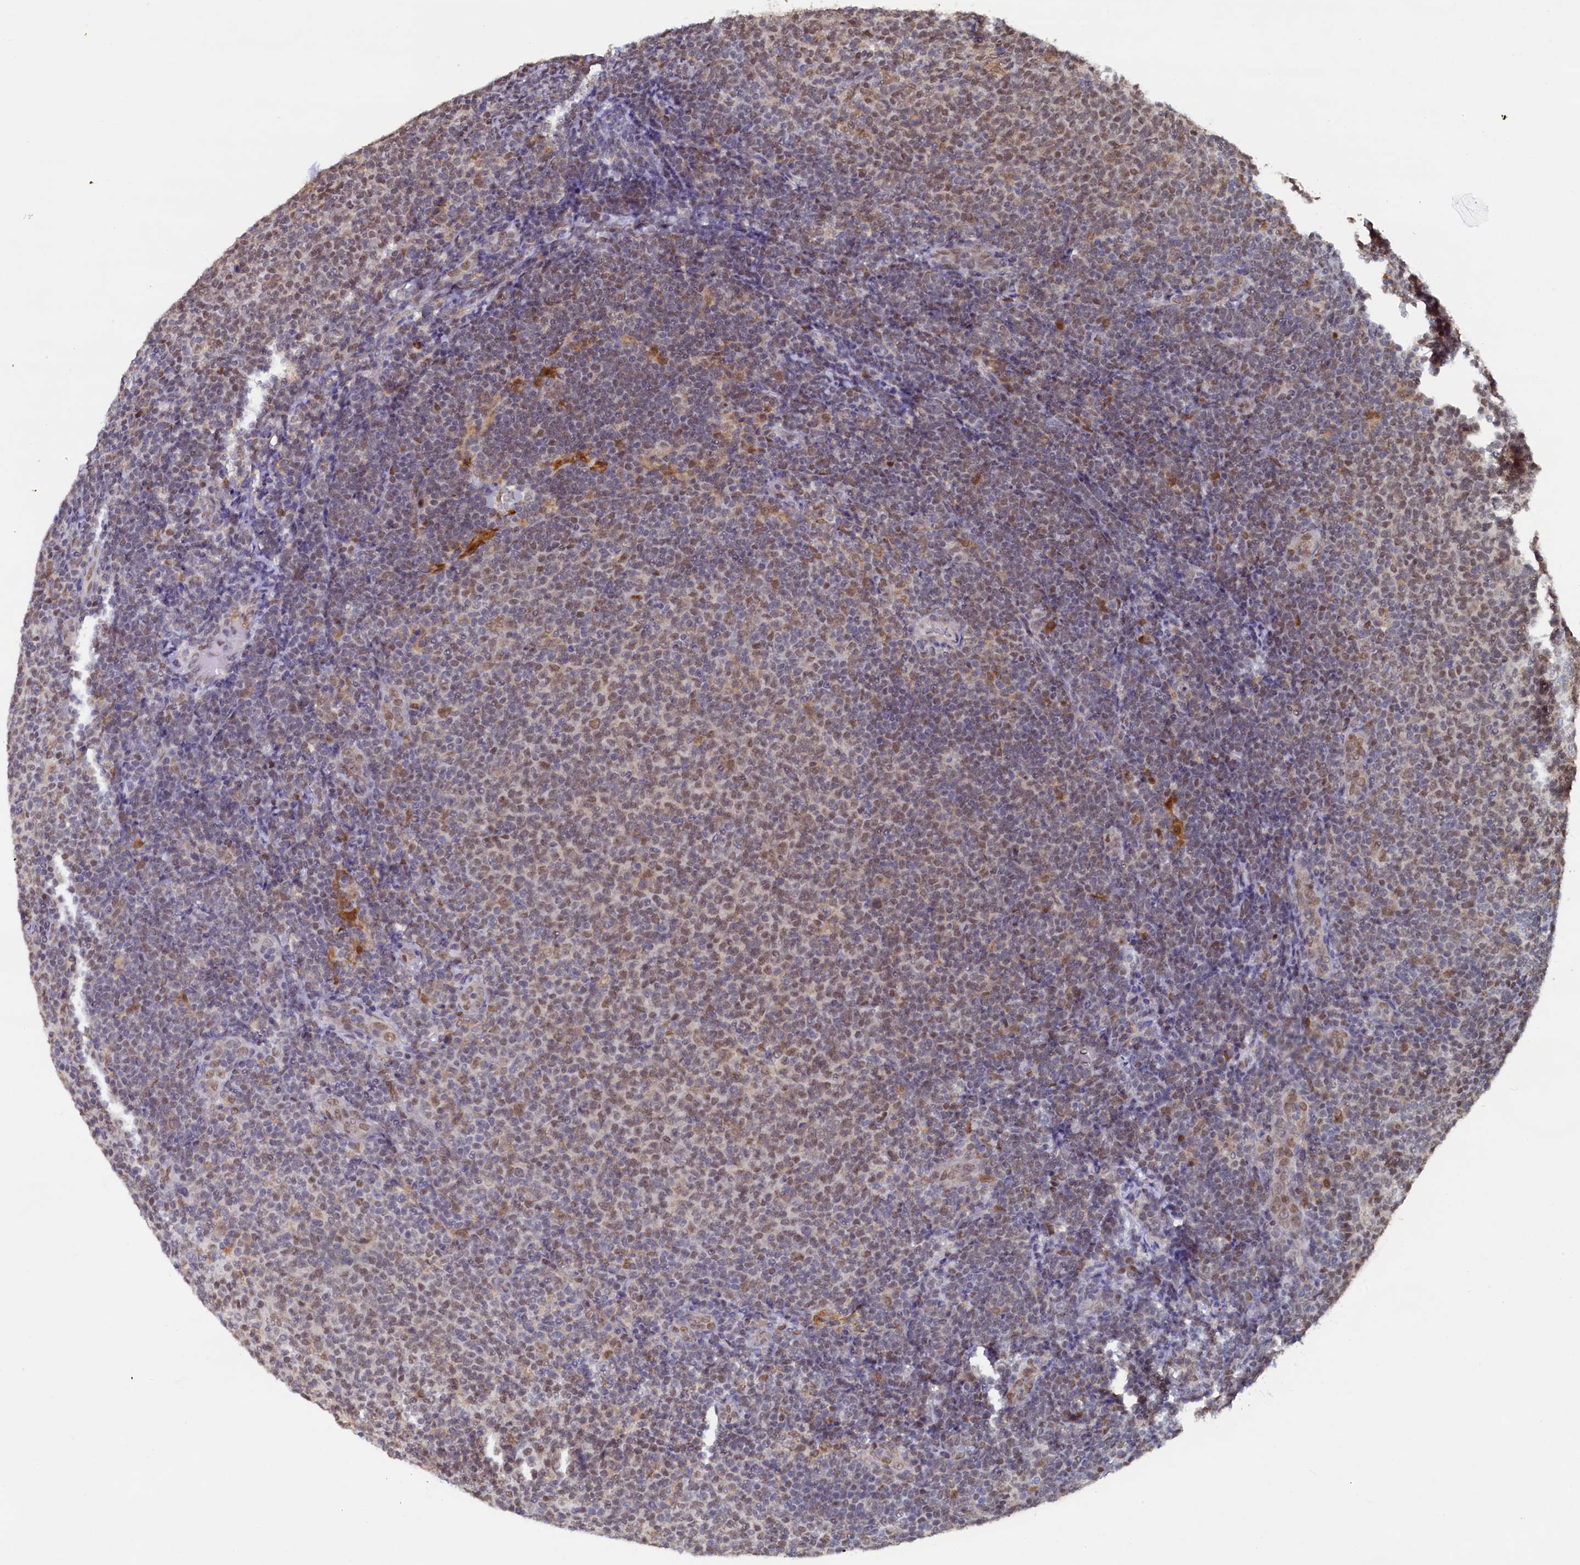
{"staining": {"intensity": "weak", "quantity": "25%-75%", "location": "nuclear"}, "tissue": "lymphoma", "cell_type": "Tumor cells", "image_type": "cancer", "snomed": [{"axis": "morphology", "description": "Malignant lymphoma, non-Hodgkin's type, Low grade"}, {"axis": "topography", "description": "Lymph node"}], "caption": "Immunohistochemistry of human lymphoma demonstrates low levels of weak nuclear expression in approximately 25%-75% of tumor cells.", "gene": "AHCY", "patient": {"sex": "male", "age": 66}}